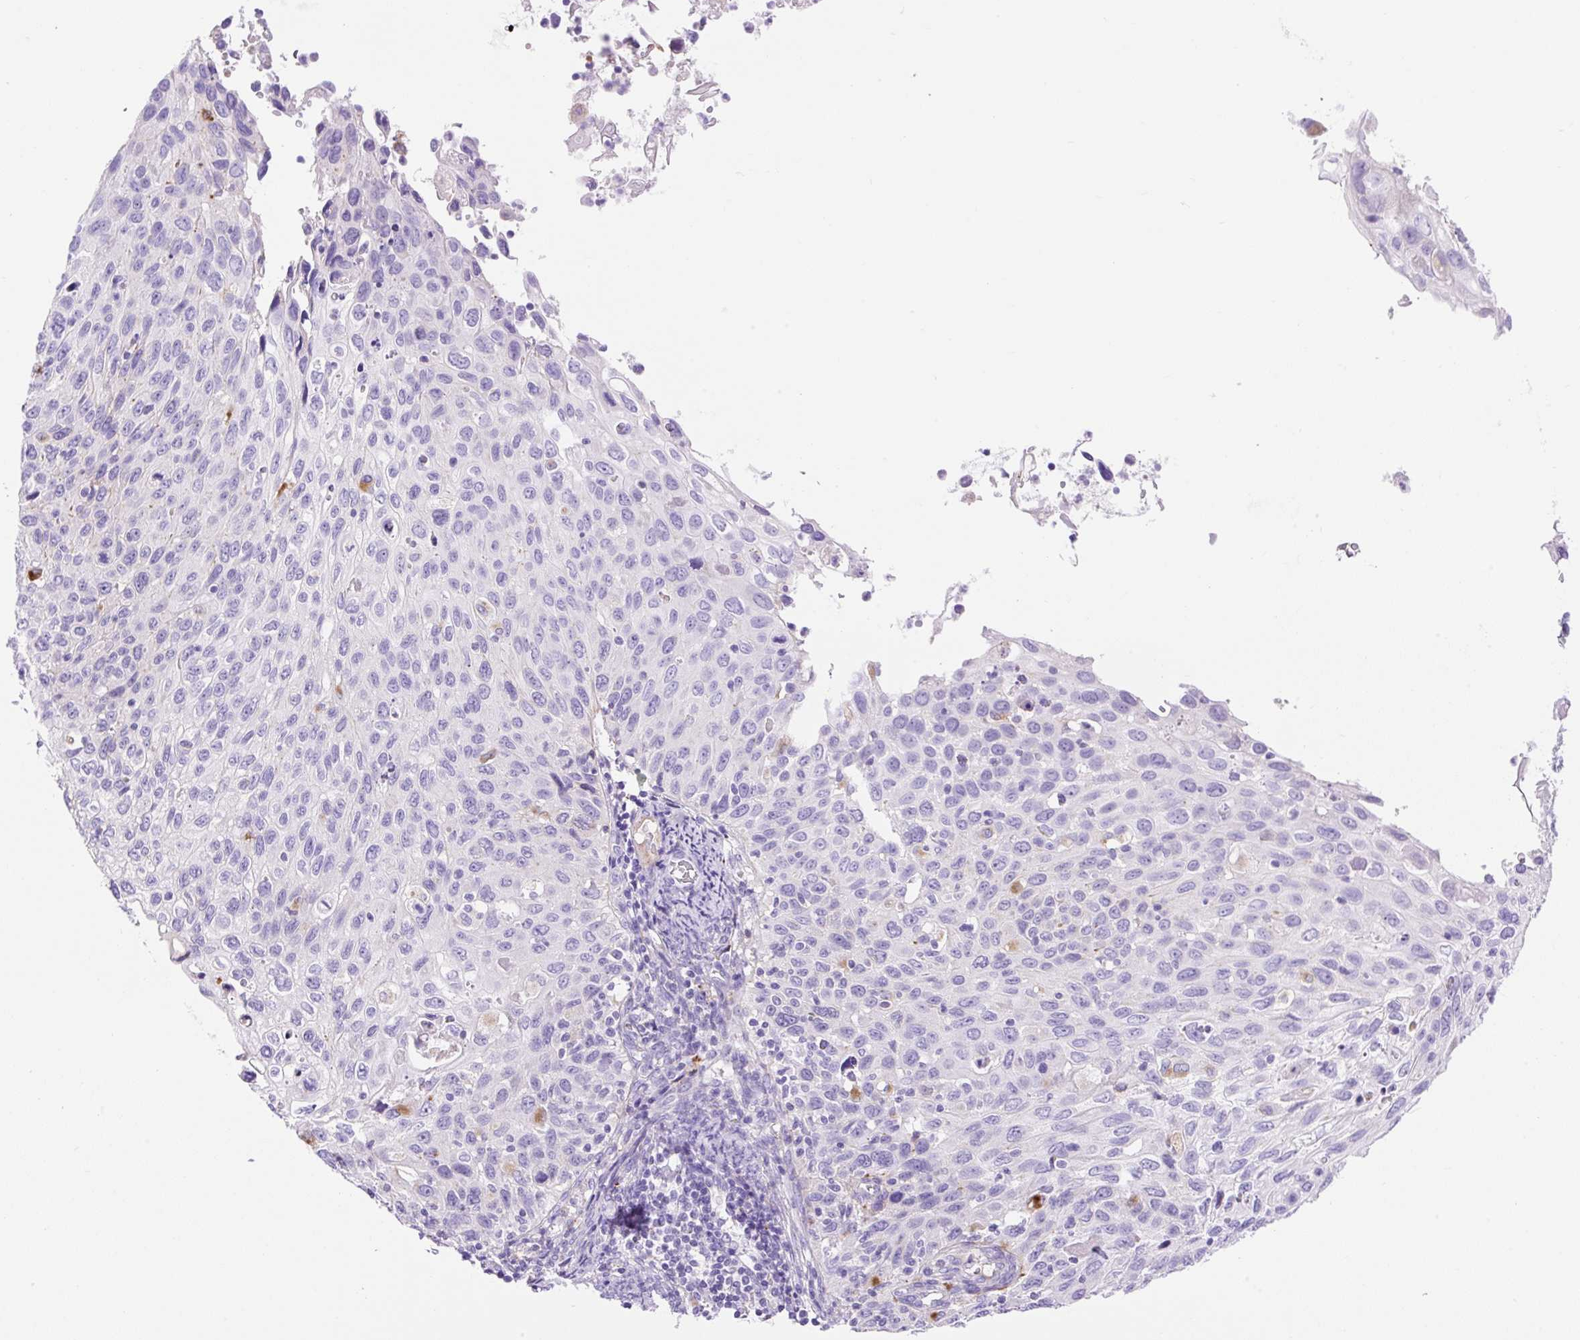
{"staining": {"intensity": "moderate", "quantity": "<25%", "location": "cytoplasmic/membranous"}, "tissue": "cervical cancer", "cell_type": "Tumor cells", "image_type": "cancer", "snomed": [{"axis": "morphology", "description": "Squamous cell carcinoma, NOS"}, {"axis": "topography", "description": "Cervix"}], "caption": "Protein staining demonstrates moderate cytoplasmic/membranous positivity in approximately <25% of tumor cells in cervical cancer (squamous cell carcinoma).", "gene": "HEXB", "patient": {"sex": "female", "age": 70}}